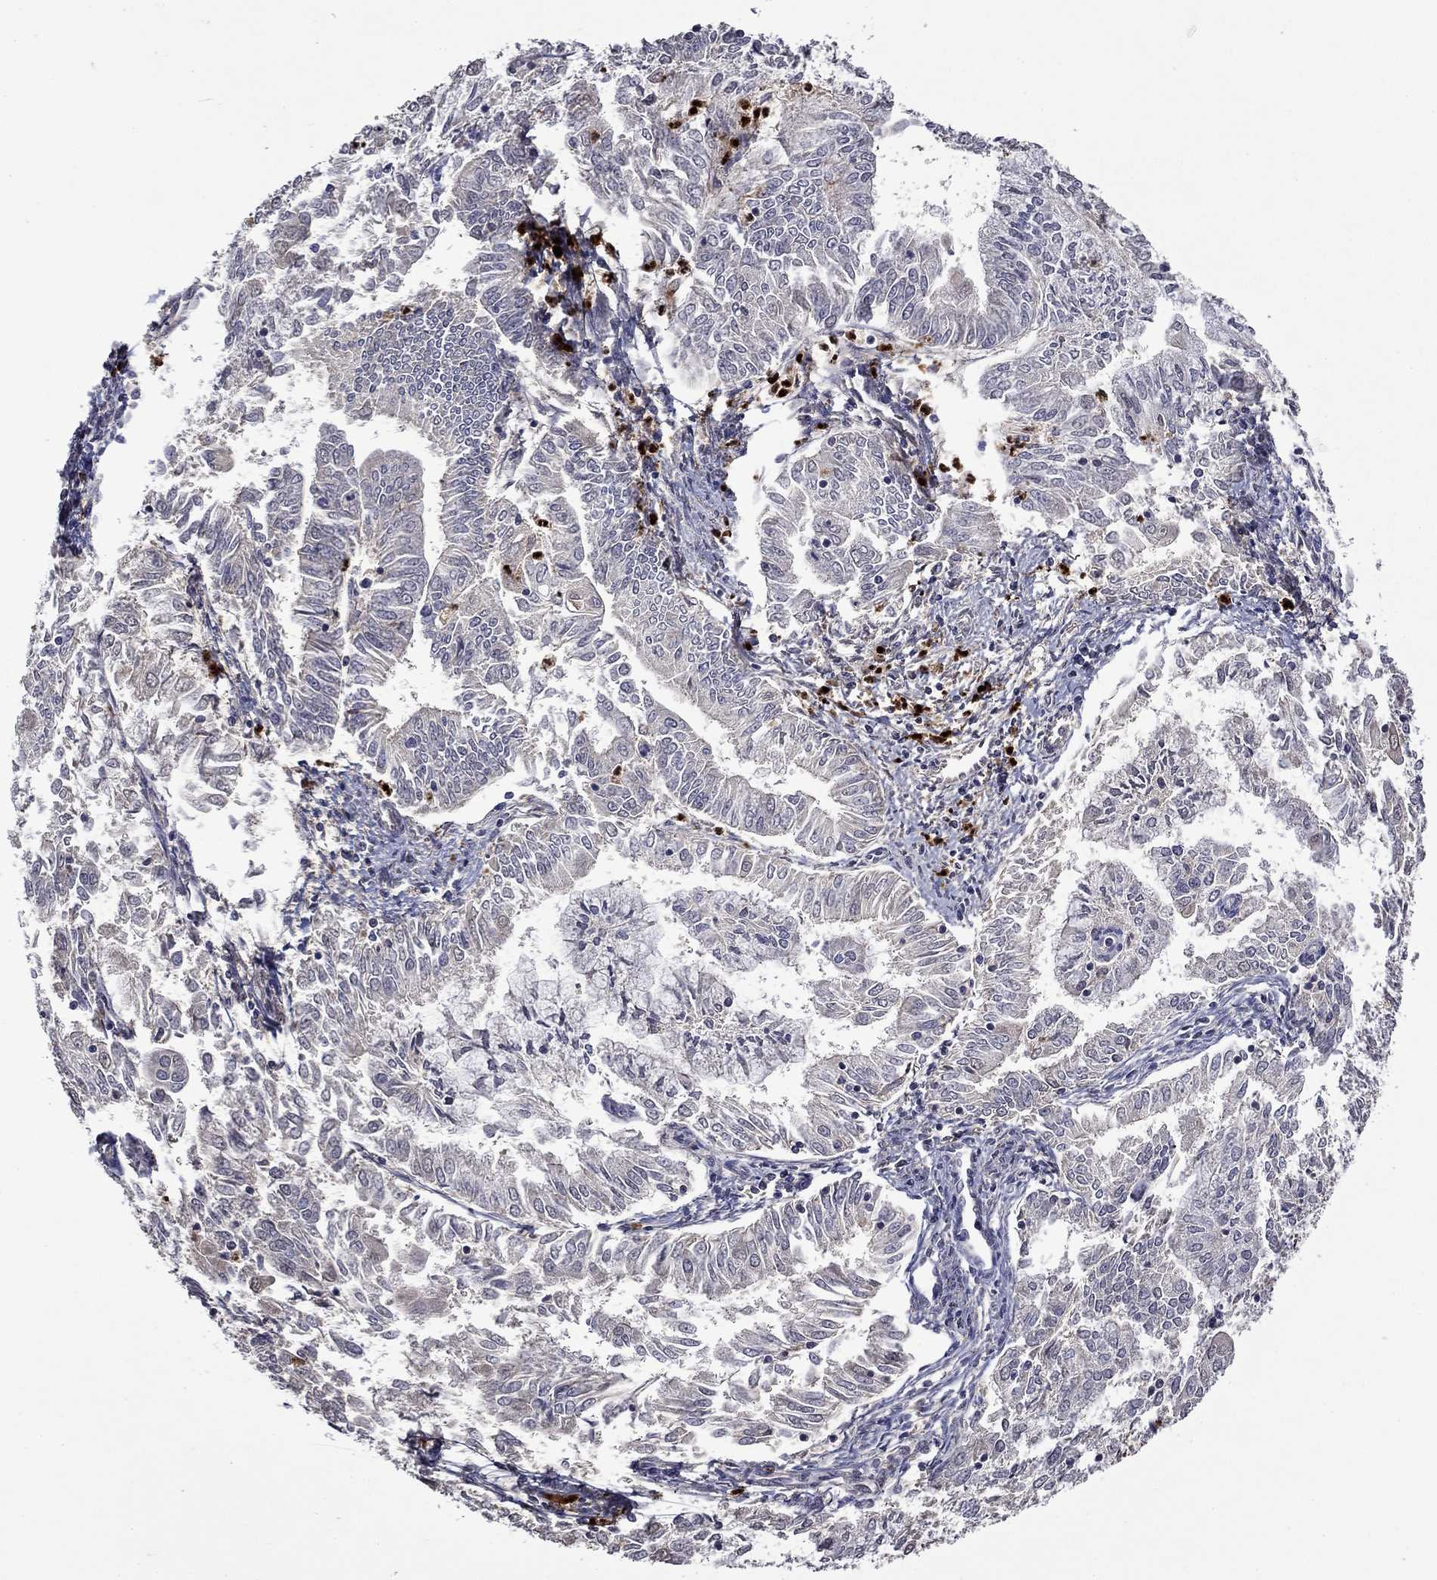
{"staining": {"intensity": "negative", "quantity": "none", "location": "none"}, "tissue": "endometrial cancer", "cell_type": "Tumor cells", "image_type": "cancer", "snomed": [{"axis": "morphology", "description": "Adenocarcinoma, NOS"}, {"axis": "topography", "description": "Endometrium"}], "caption": "This is an immunohistochemistry histopathology image of endometrial cancer. There is no positivity in tumor cells.", "gene": "SATB1", "patient": {"sex": "female", "age": 56}}